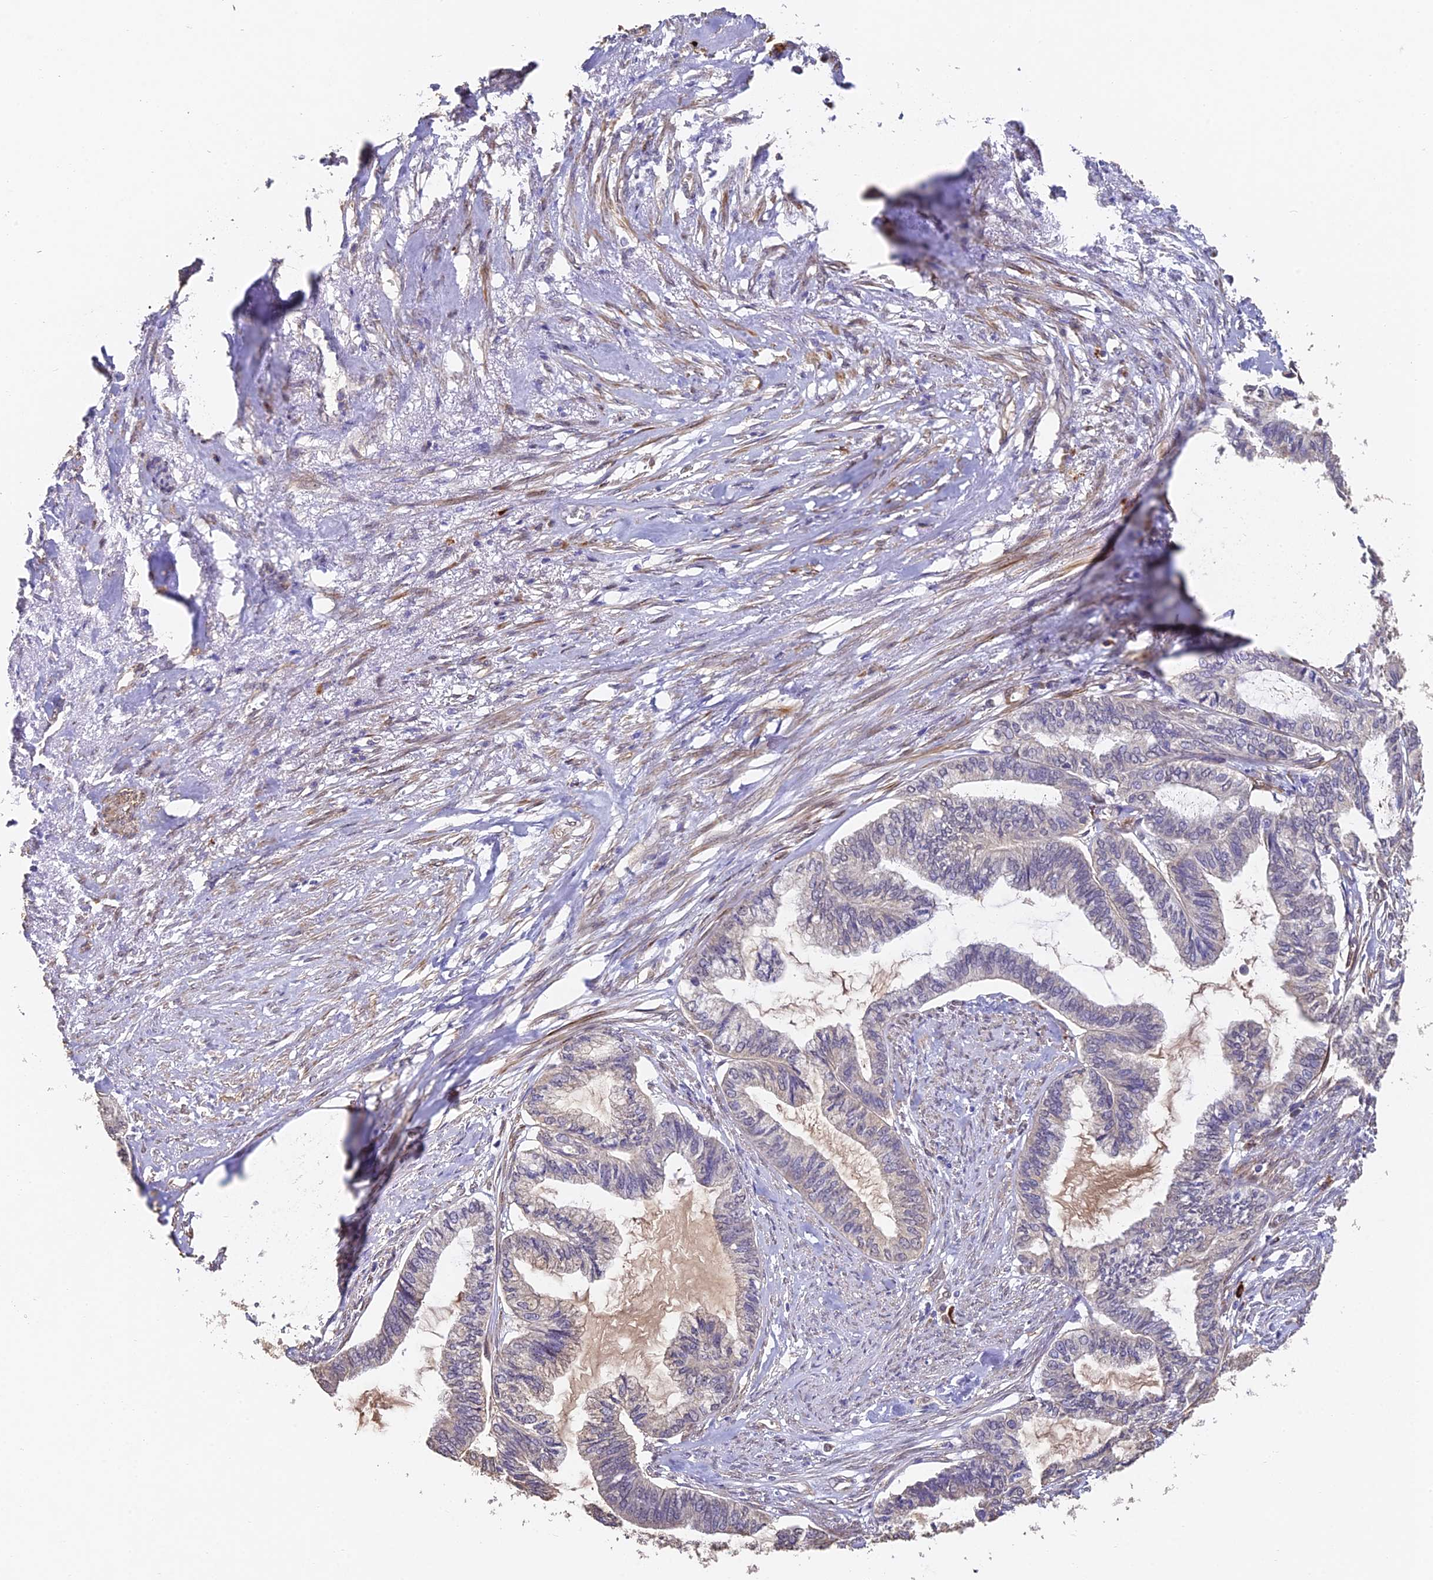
{"staining": {"intensity": "negative", "quantity": "none", "location": "none"}, "tissue": "endometrial cancer", "cell_type": "Tumor cells", "image_type": "cancer", "snomed": [{"axis": "morphology", "description": "Adenocarcinoma, NOS"}, {"axis": "topography", "description": "Endometrium"}], "caption": "This is an immunohistochemistry photomicrograph of human adenocarcinoma (endometrial). There is no staining in tumor cells.", "gene": "SLC11A1", "patient": {"sex": "female", "age": 86}}